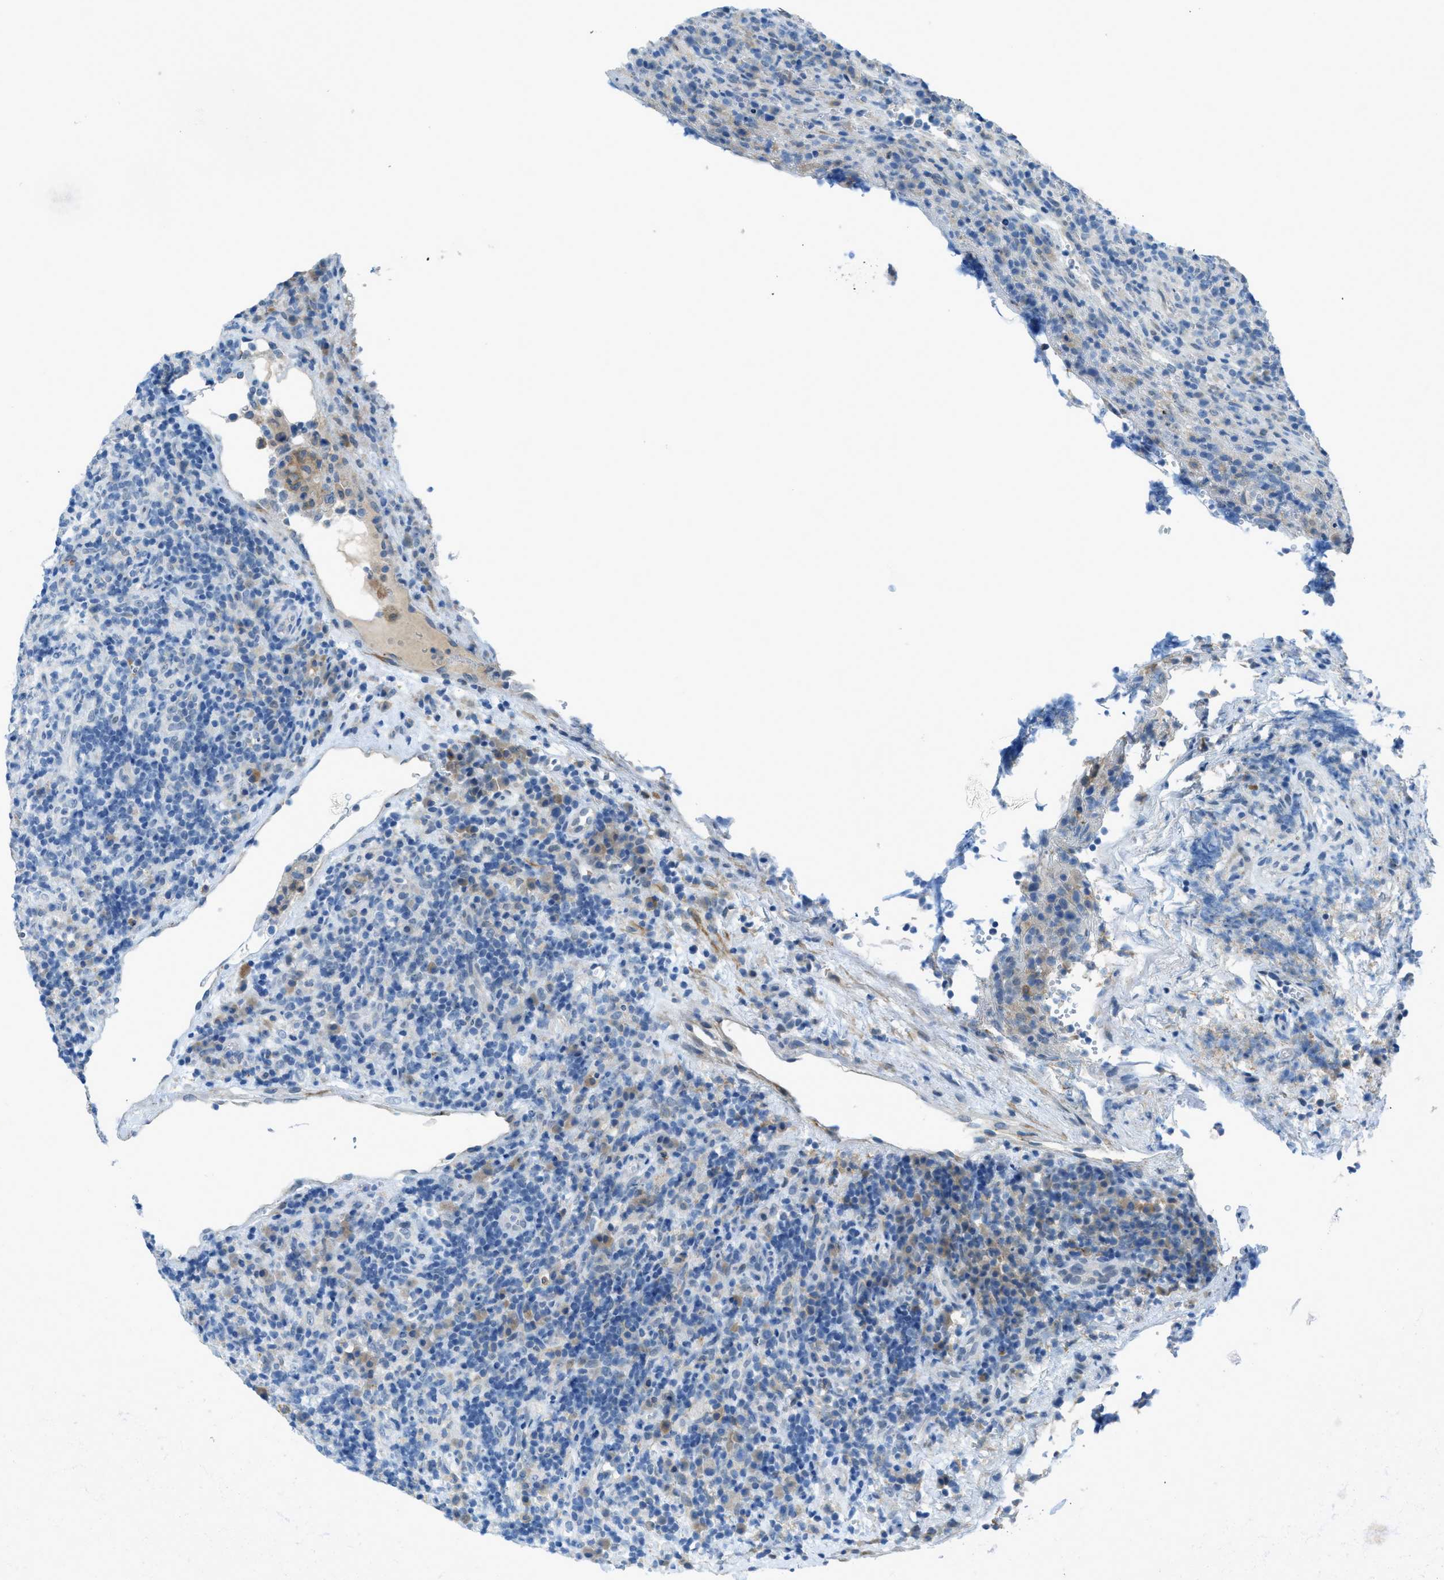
{"staining": {"intensity": "negative", "quantity": "none", "location": "none"}, "tissue": "lymphoma", "cell_type": "Tumor cells", "image_type": "cancer", "snomed": [{"axis": "morphology", "description": "Malignant lymphoma, non-Hodgkin's type, High grade"}, {"axis": "topography", "description": "Lymph node"}], "caption": "Human lymphoma stained for a protein using IHC exhibits no staining in tumor cells.", "gene": "KLHL8", "patient": {"sex": "female", "age": 76}}